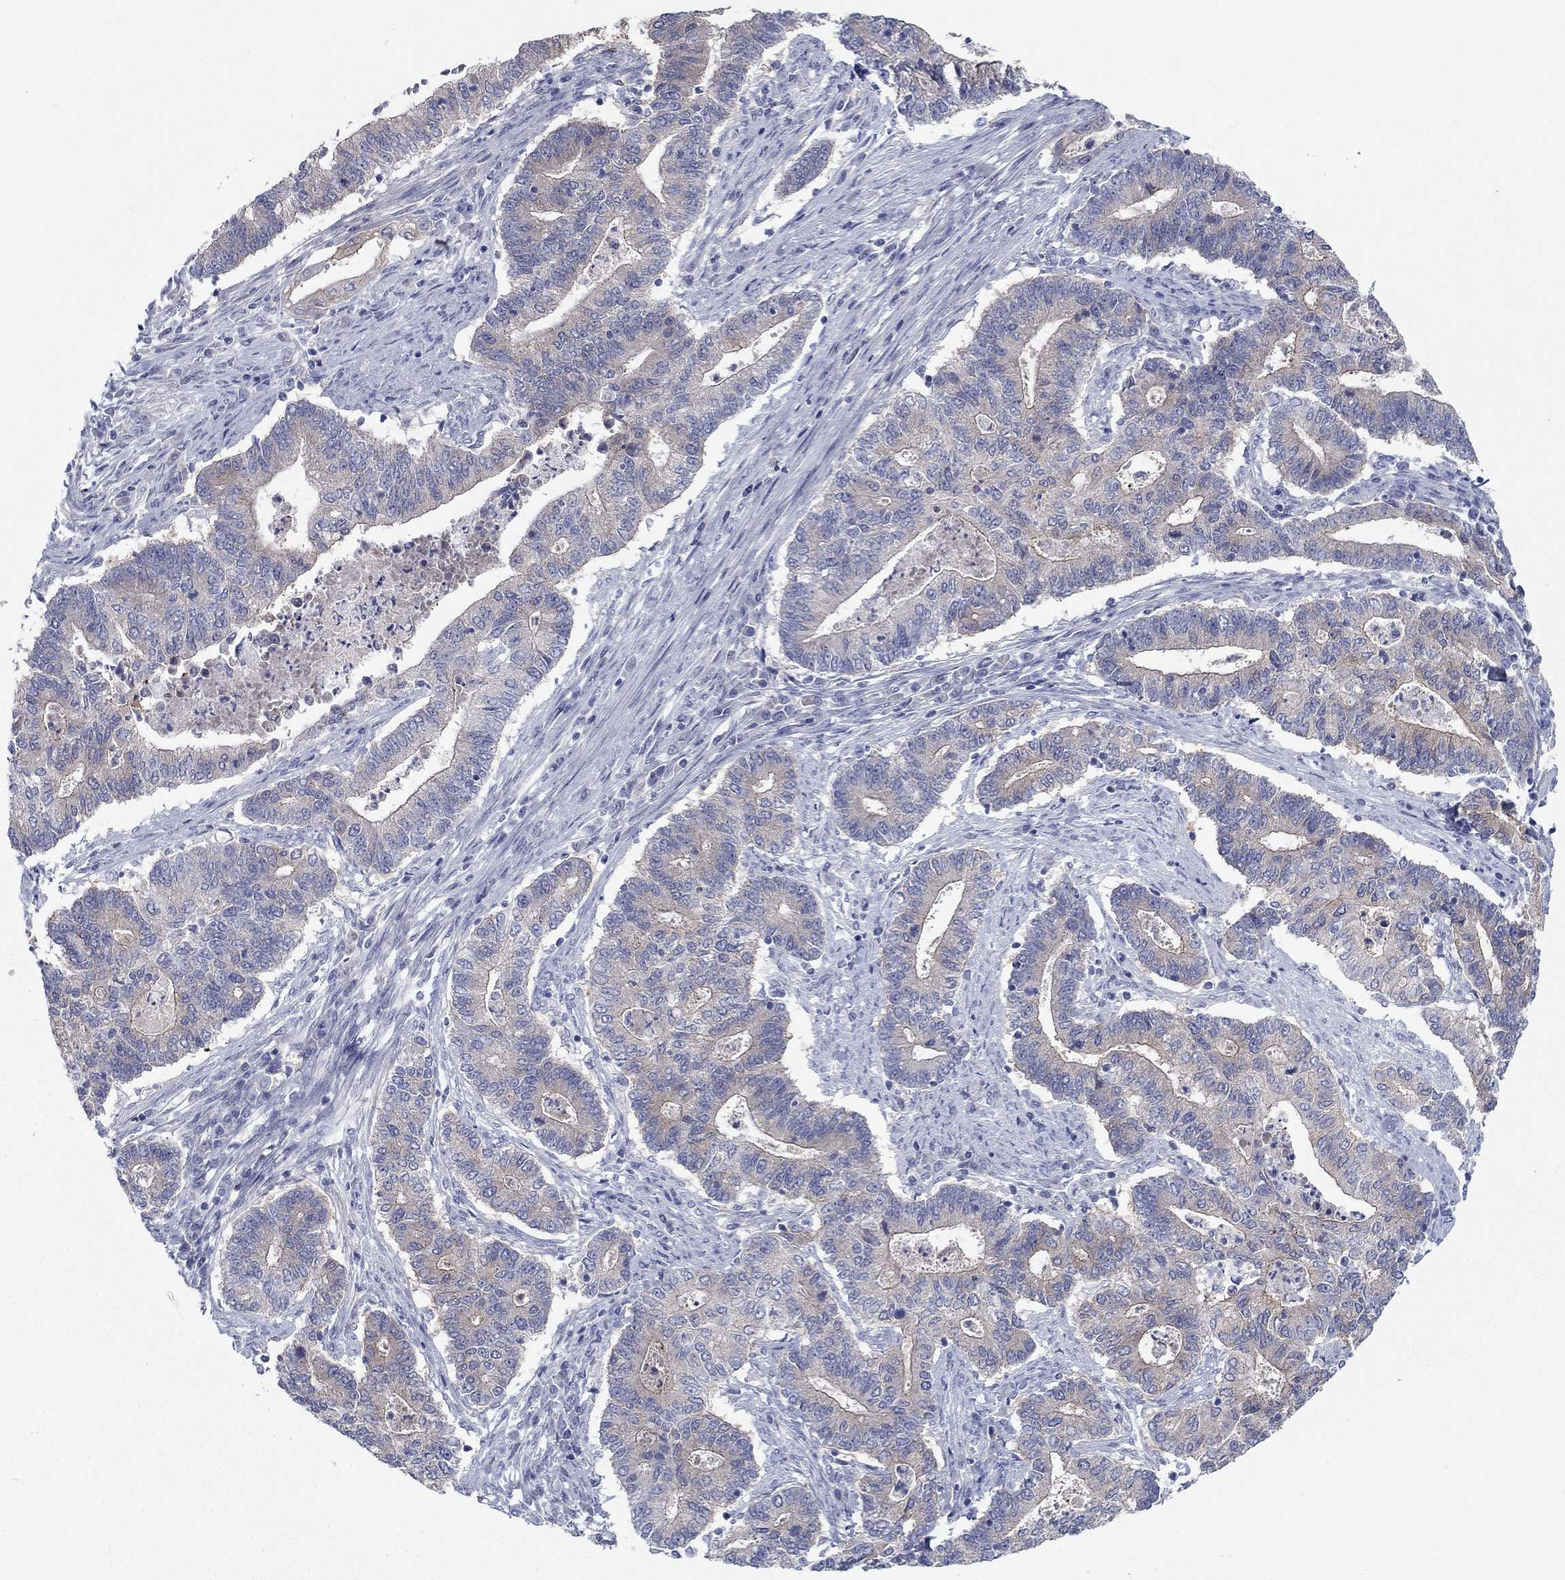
{"staining": {"intensity": "negative", "quantity": "none", "location": "none"}, "tissue": "endometrial cancer", "cell_type": "Tumor cells", "image_type": "cancer", "snomed": [{"axis": "morphology", "description": "Adenocarcinoma, NOS"}, {"axis": "topography", "description": "Uterus"}, {"axis": "topography", "description": "Endometrium"}], "caption": "There is no significant positivity in tumor cells of endometrial cancer. (Brightfield microscopy of DAB (3,3'-diaminobenzidine) IHC at high magnification).", "gene": "PLS1", "patient": {"sex": "female", "age": 54}}